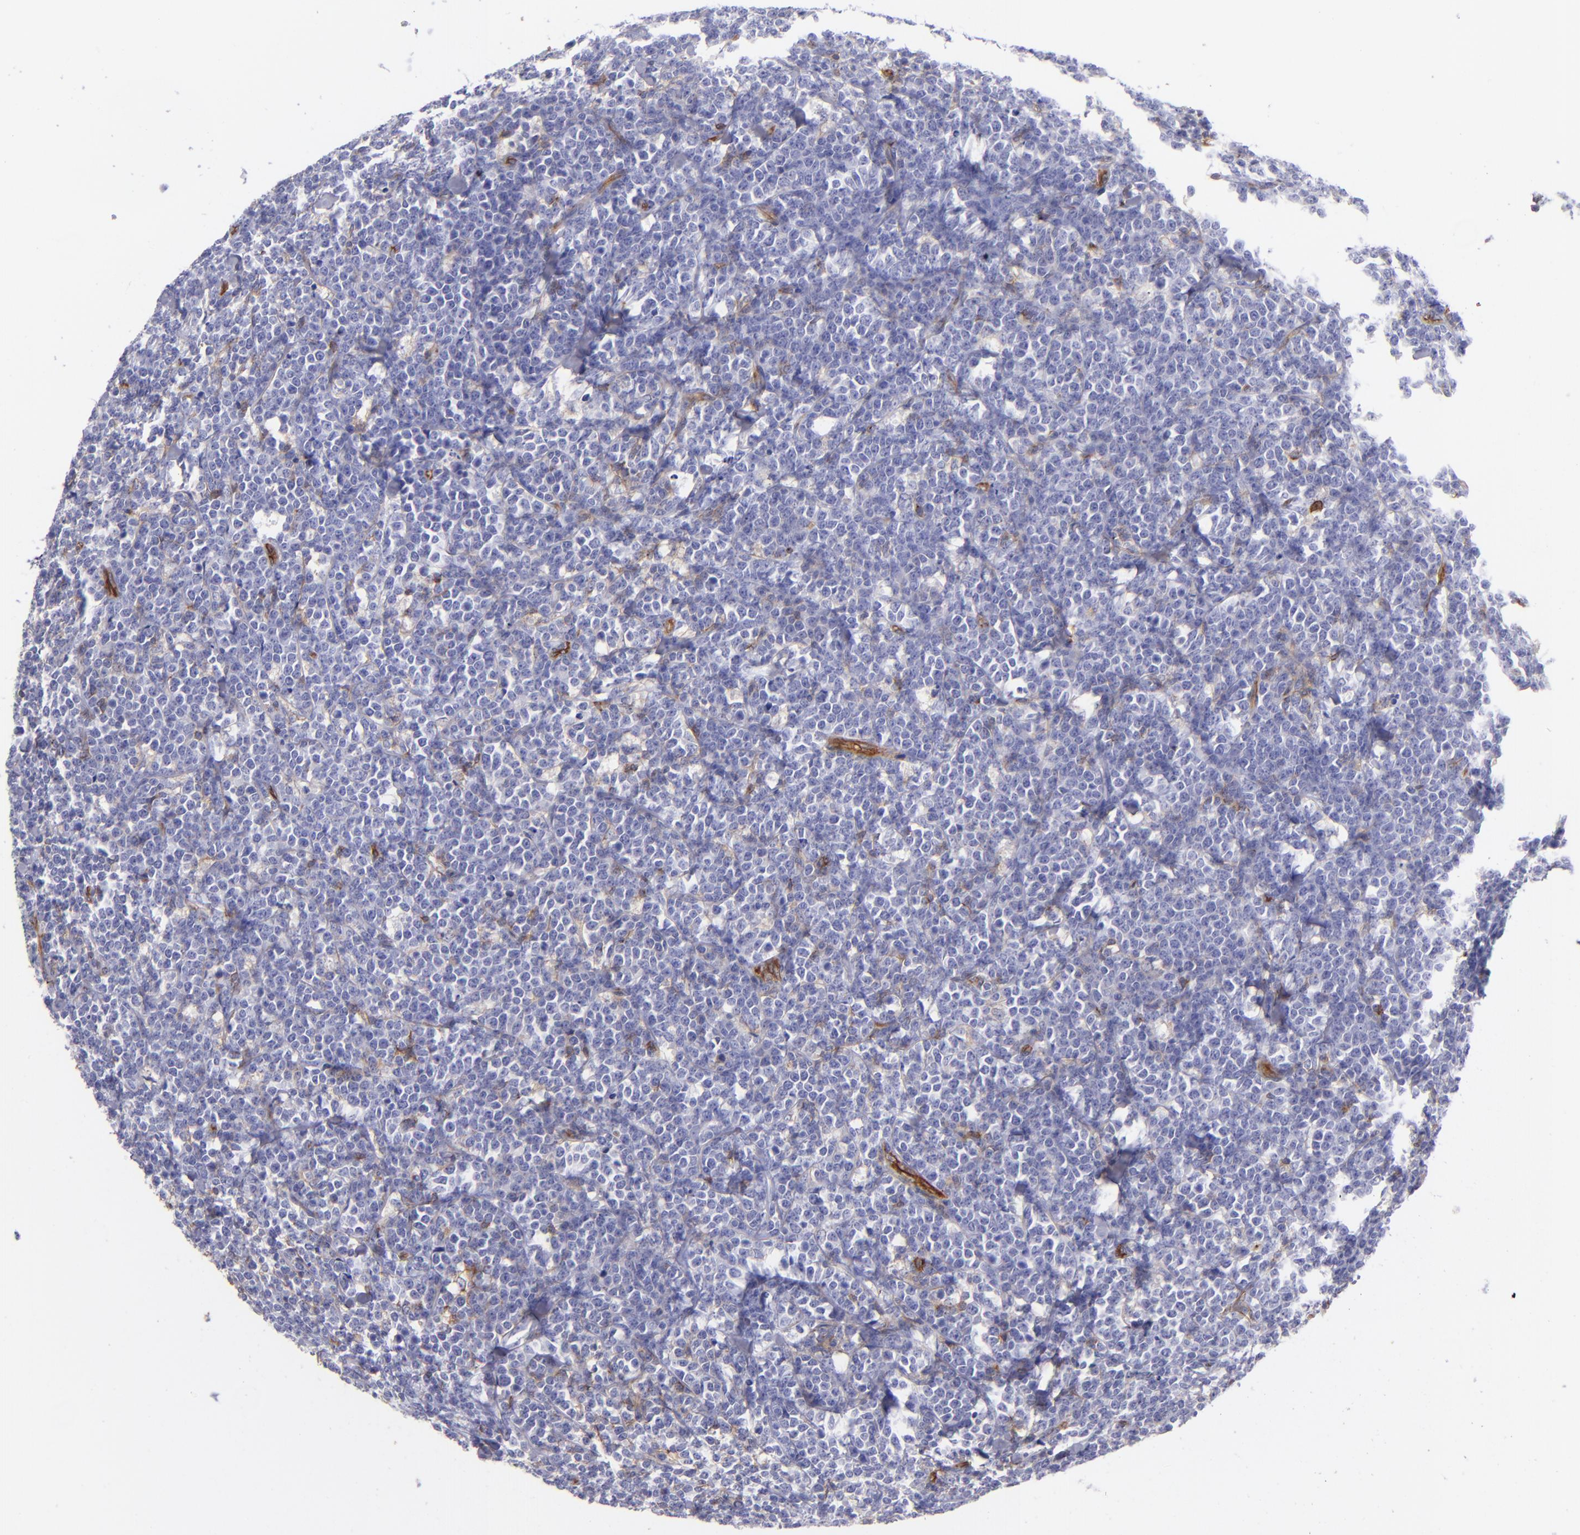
{"staining": {"intensity": "negative", "quantity": "none", "location": "none"}, "tissue": "lymphoma", "cell_type": "Tumor cells", "image_type": "cancer", "snomed": [{"axis": "morphology", "description": "Malignant lymphoma, non-Hodgkin's type, High grade"}, {"axis": "topography", "description": "Small intestine"}, {"axis": "topography", "description": "Colon"}], "caption": "High magnification brightfield microscopy of malignant lymphoma, non-Hodgkin's type (high-grade) stained with DAB (3,3'-diaminobenzidine) (brown) and counterstained with hematoxylin (blue): tumor cells show no significant staining. (DAB IHC with hematoxylin counter stain).", "gene": "ENTPD1", "patient": {"sex": "male", "age": 8}}